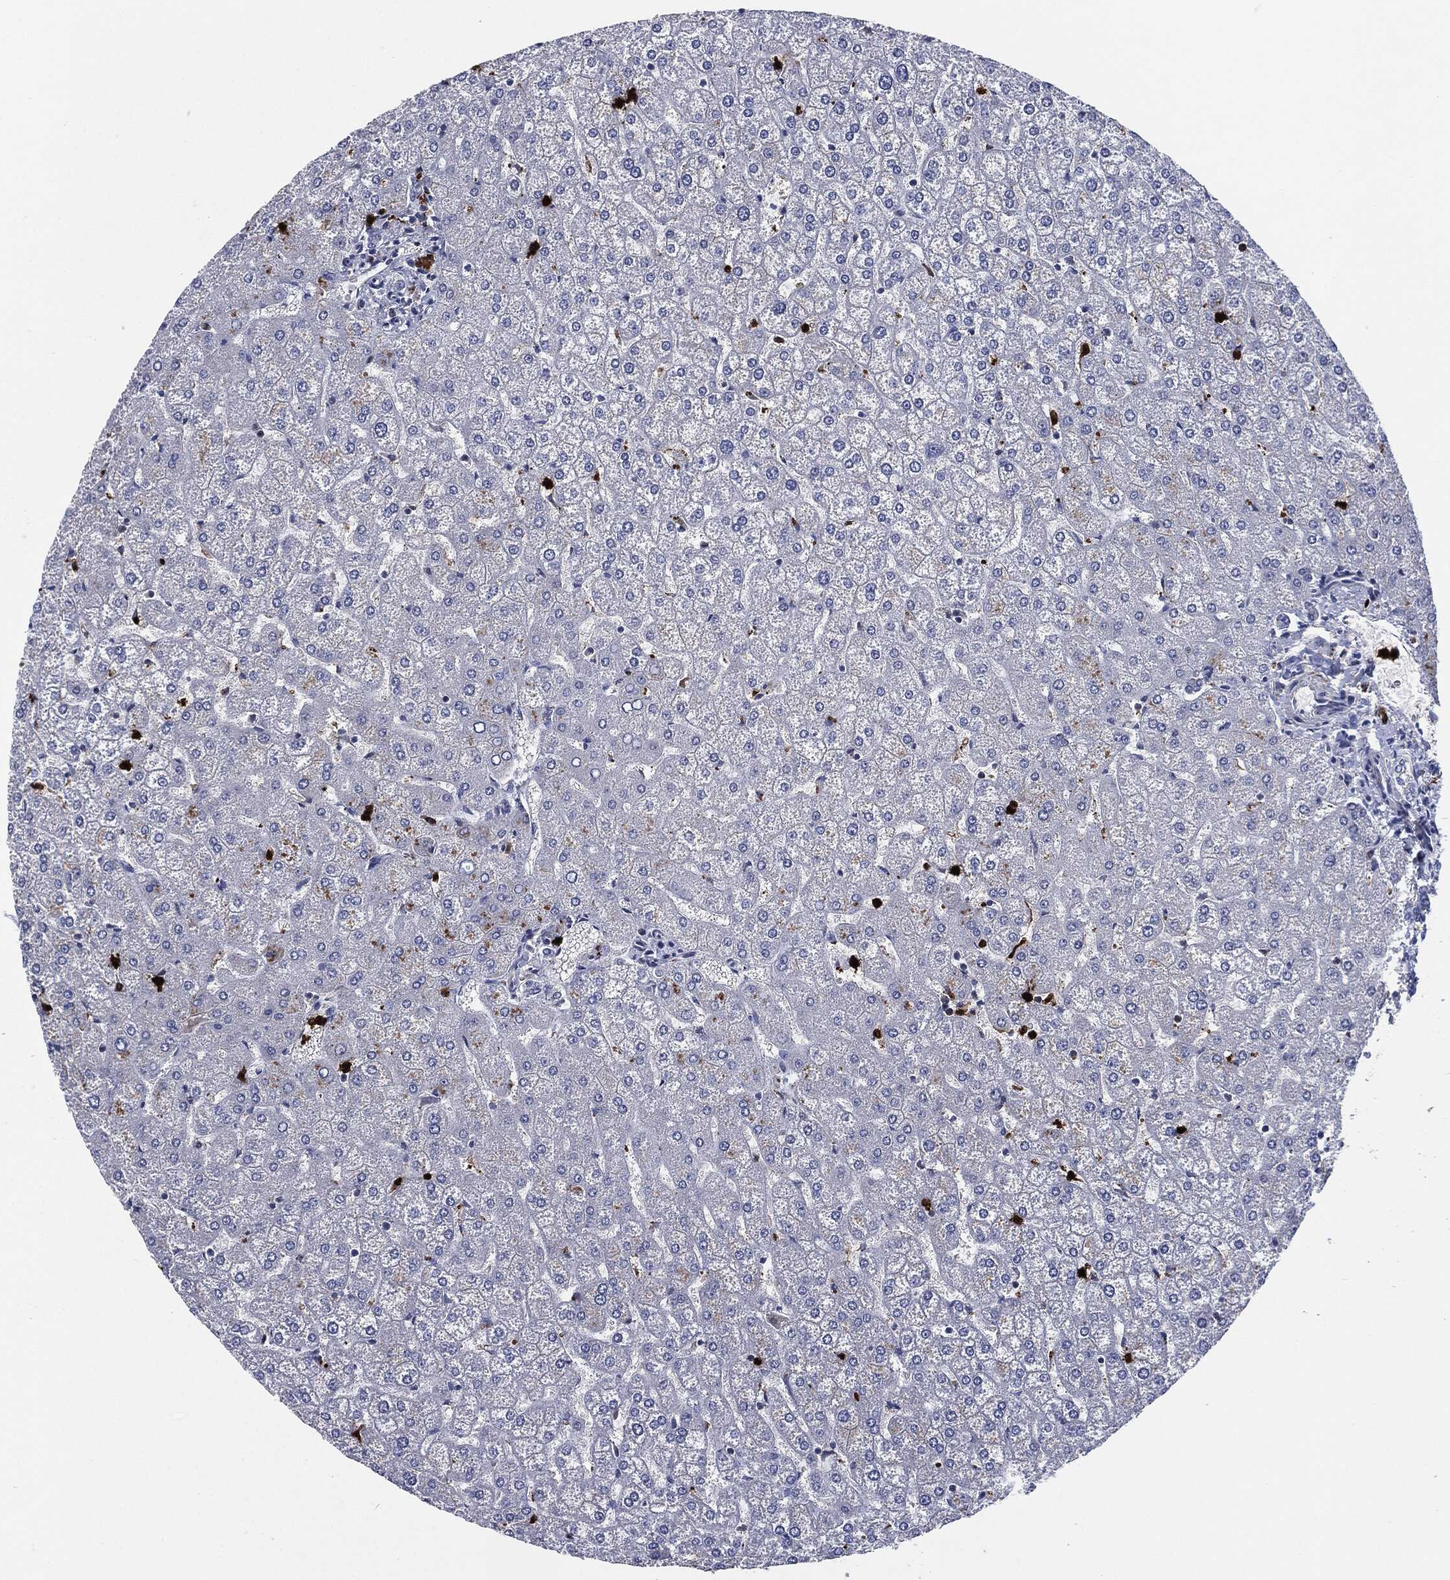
{"staining": {"intensity": "negative", "quantity": "none", "location": "none"}, "tissue": "liver", "cell_type": "Cholangiocytes", "image_type": "normal", "snomed": [{"axis": "morphology", "description": "Normal tissue, NOS"}, {"axis": "topography", "description": "Liver"}], "caption": "This is a histopathology image of immunohistochemistry staining of benign liver, which shows no staining in cholangiocytes.", "gene": "MPO", "patient": {"sex": "female", "age": 32}}